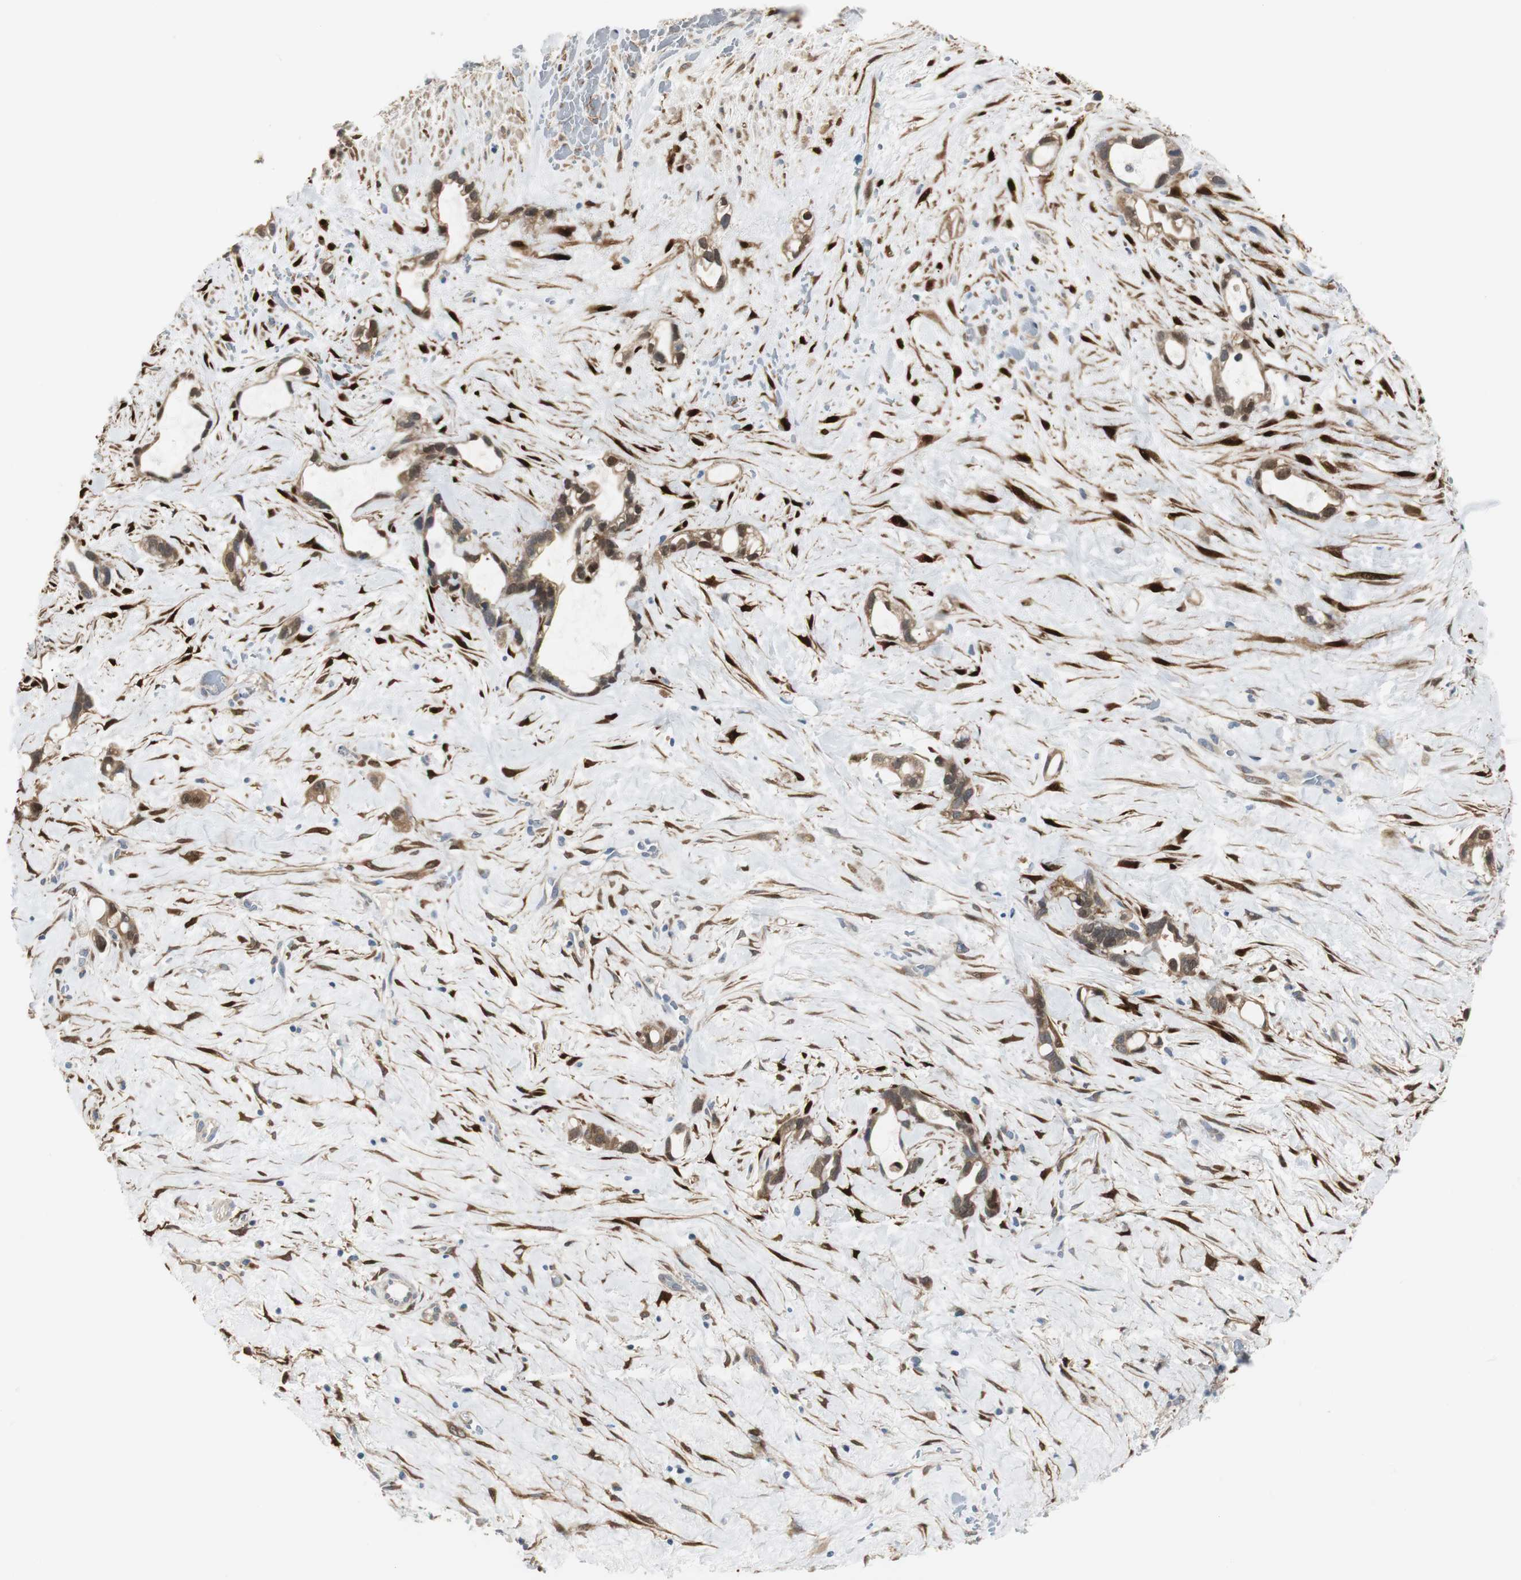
{"staining": {"intensity": "moderate", "quantity": ">75%", "location": "cytoplasmic/membranous"}, "tissue": "liver cancer", "cell_type": "Tumor cells", "image_type": "cancer", "snomed": [{"axis": "morphology", "description": "Cholangiocarcinoma"}, {"axis": "topography", "description": "Liver"}], "caption": "Immunohistochemistry (IHC) micrograph of neoplastic tissue: human liver cancer (cholangiocarcinoma) stained using immunohistochemistry displays medium levels of moderate protein expression localized specifically in the cytoplasmic/membranous of tumor cells, appearing as a cytoplasmic/membranous brown color.", "gene": "FHL2", "patient": {"sex": "female", "age": 65}}